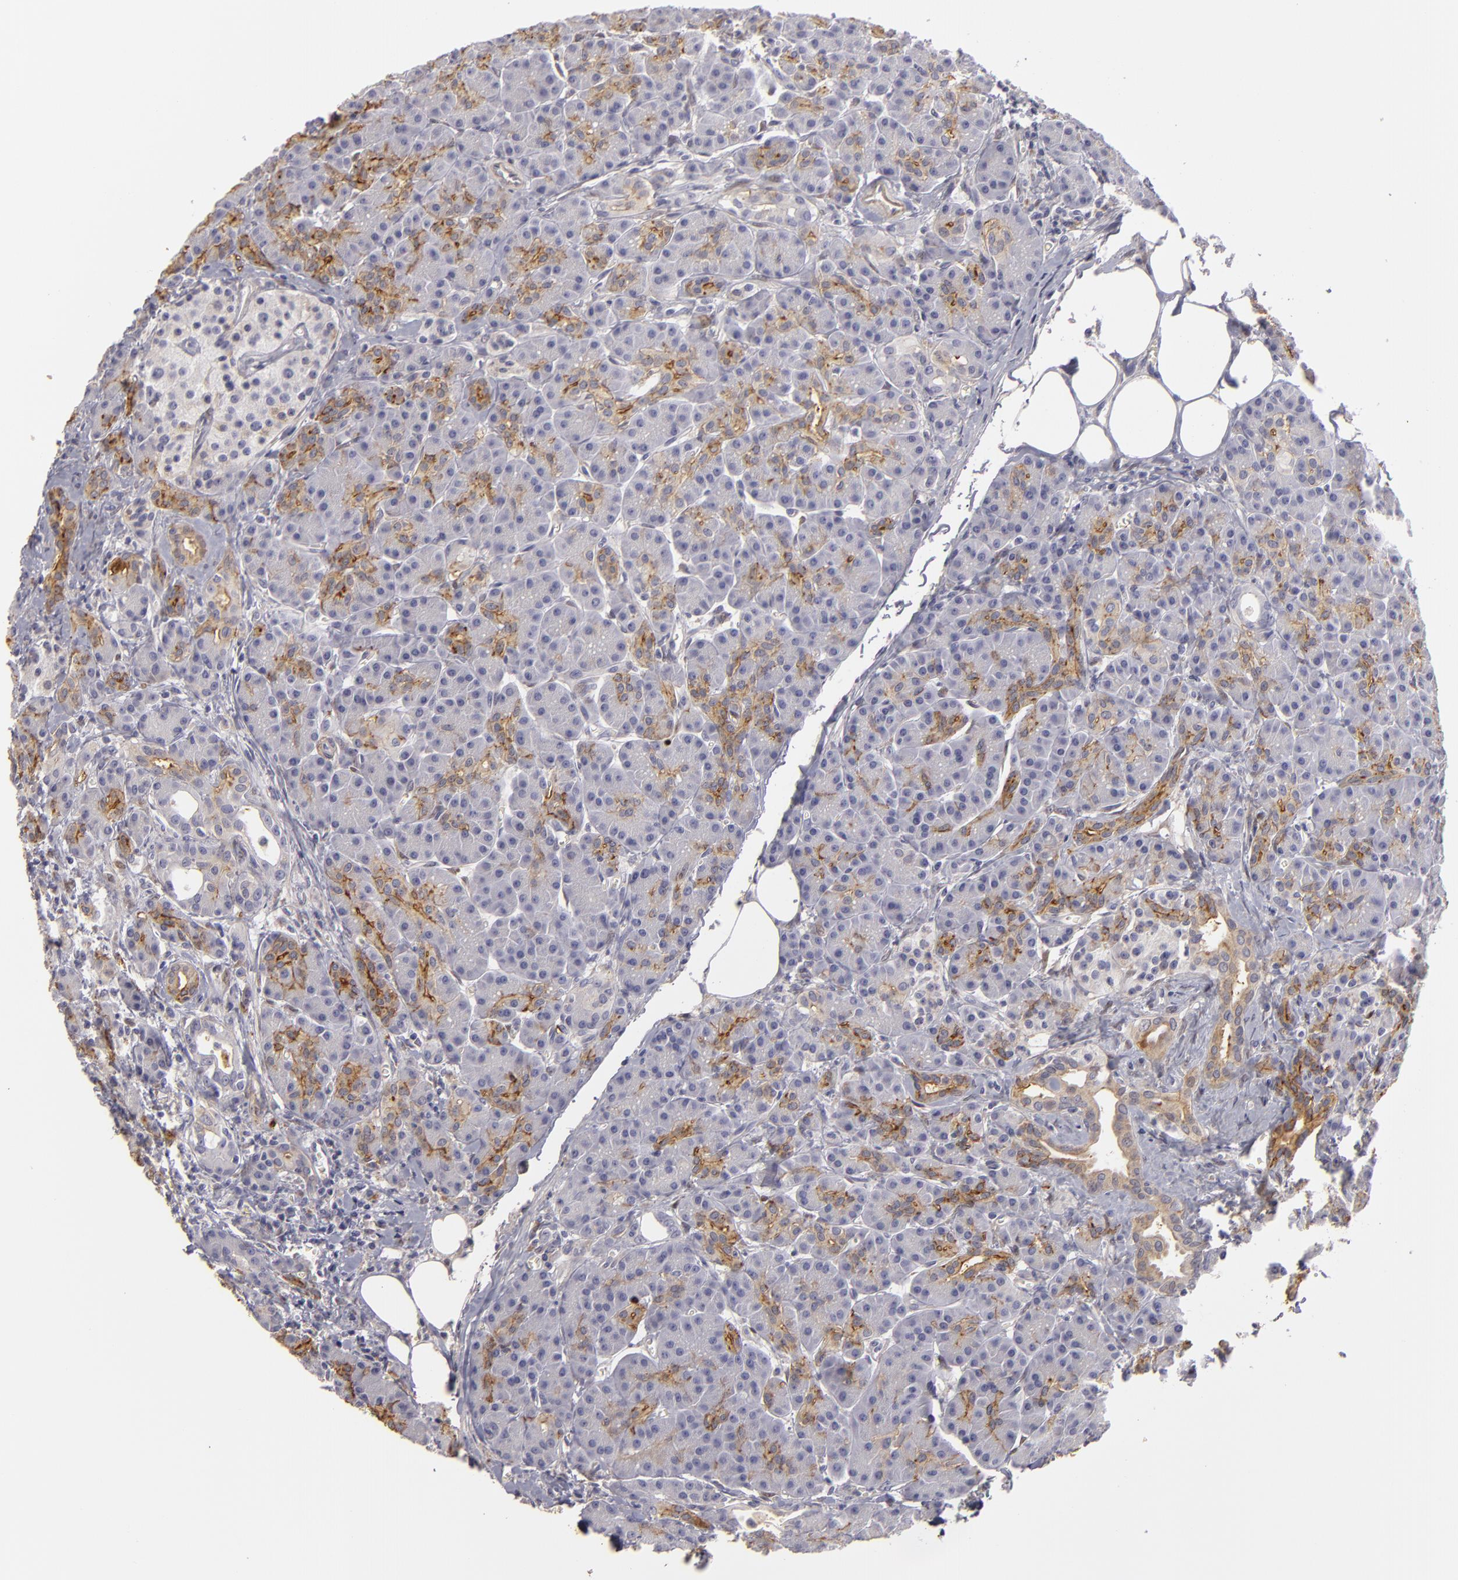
{"staining": {"intensity": "moderate", "quantity": "<25%", "location": "cytoplasmic/membranous"}, "tissue": "pancreas", "cell_type": "Exocrine glandular cells", "image_type": "normal", "snomed": [{"axis": "morphology", "description": "Normal tissue, NOS"}, {"axis": "topography", "description": "Pancreas"}], "caption": "Protein expression analysis of unremarkable human pancreas reveals moderate cytoplasmic/membranous positivity in about <25% of exocrine glandular cells.", "gene": "EFS", "patient": {"sex": "male", "age": 73}}